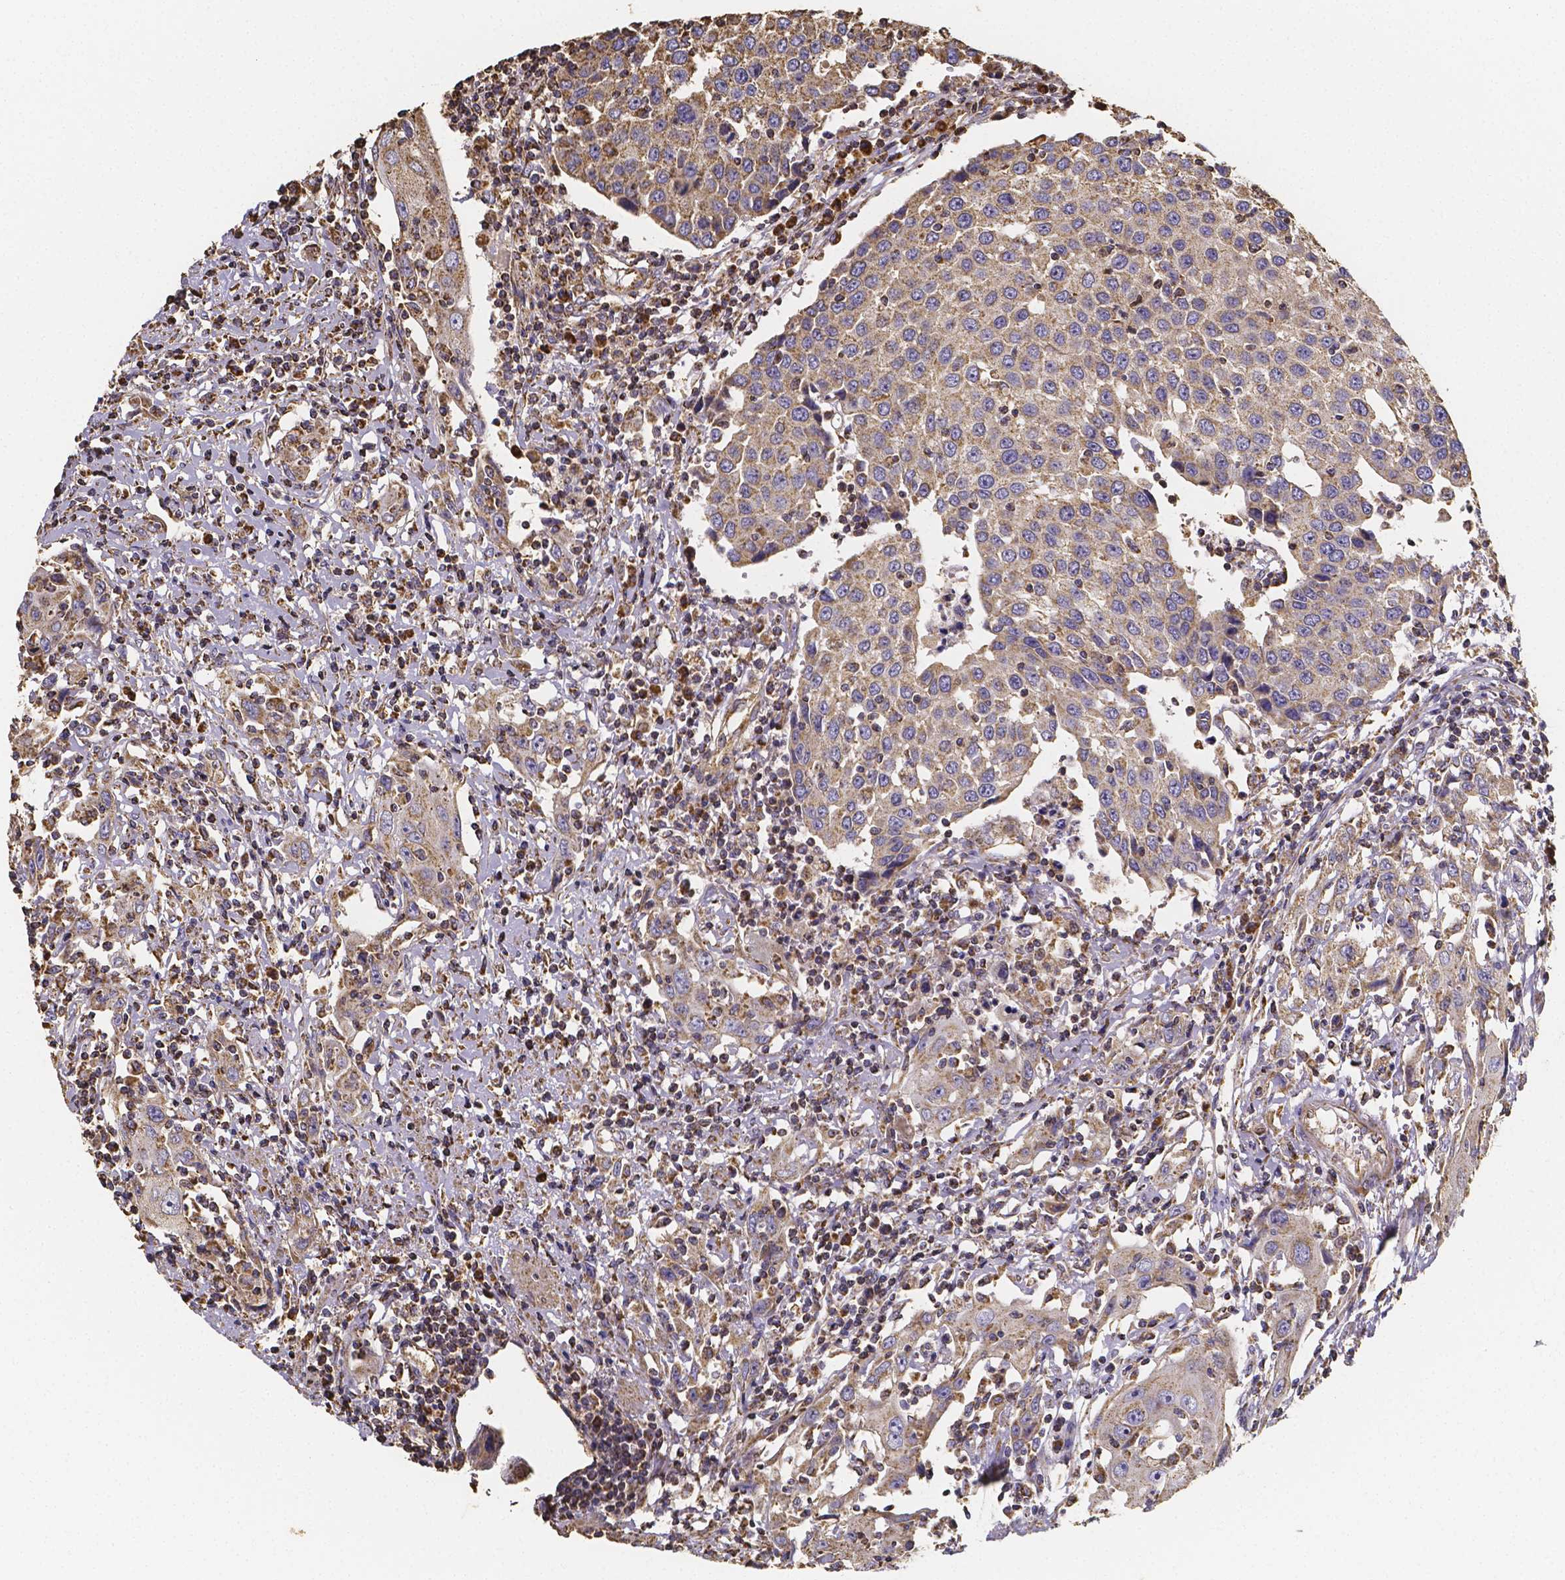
{"staining": {"intensity": "weak", "quantity": ">75%", "location": "cytoplasmic/membranous"}, "tissue": "urothelial cancer", "cell_type": "Tumor cells", "image_type": "cancer", "snomed": [{"axis": "morphology", "description": "Urothelial carcinoma, High grade"}, {"axis": "topography", "description": "Urinary bladder"}], "caption": "Immunohistochemistry (IHC) staining of urothelial cancer, which shows low levels of weak cytoplasmic/membranous positivity in about >75% of tumor cells indicating weak cytoplasmic/membranous protein expression. The staining was performed using DAB (brown) for protein detection and nuclei were counterstained in hematoxylin (blue).", "gene": "SLC35D2", "patient": {"sex": "female", "age": 85}}